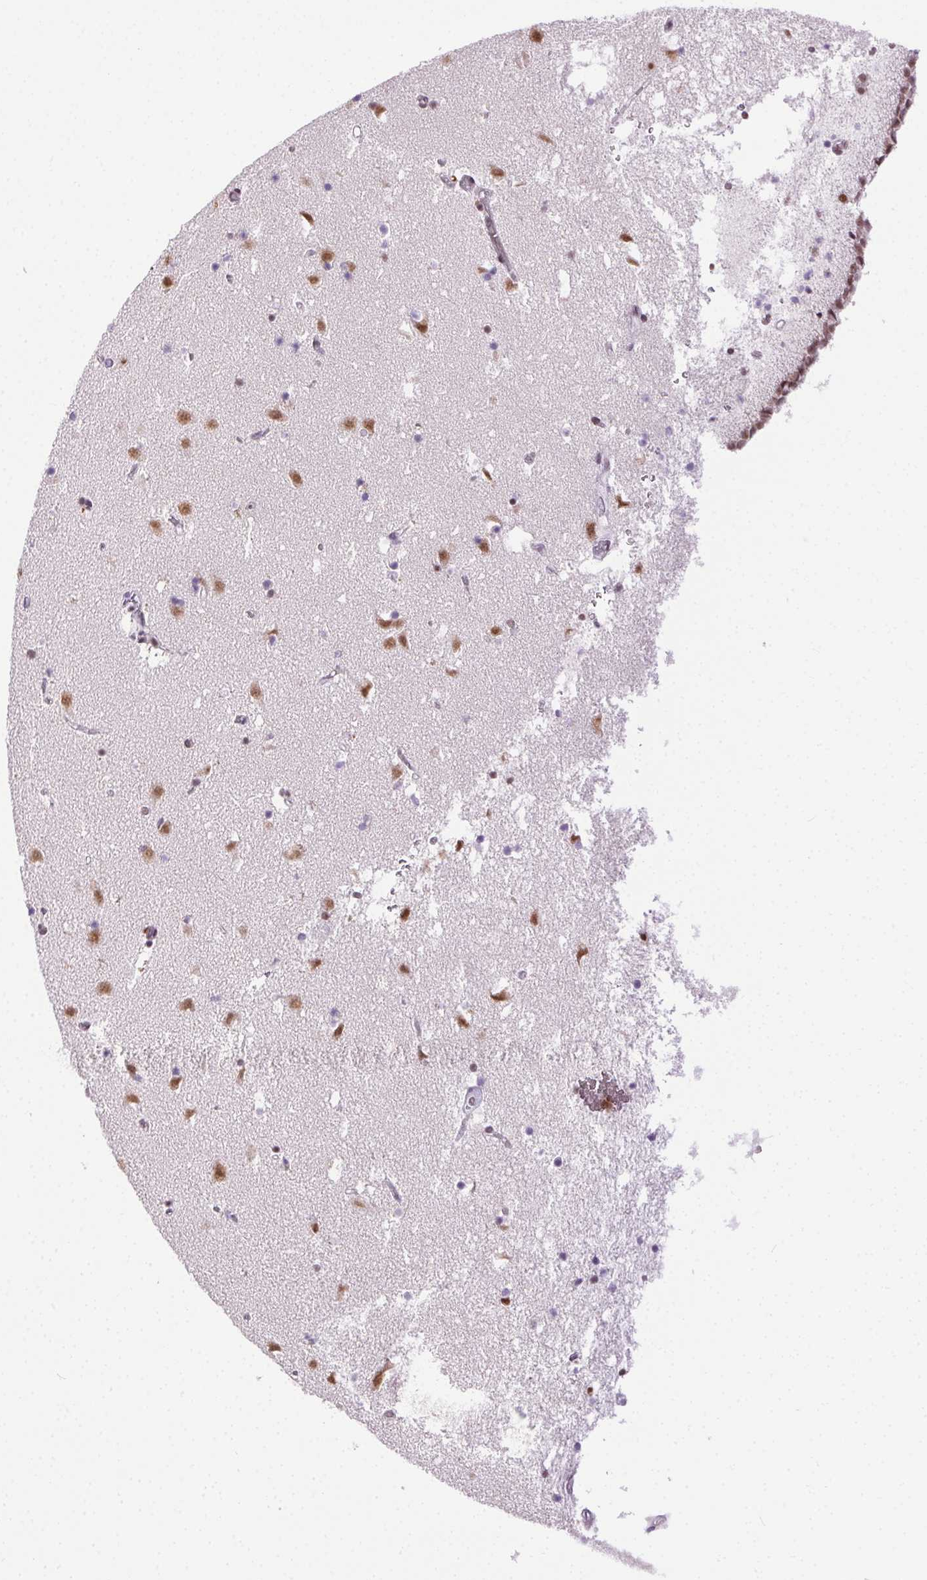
{"staining": {"intensity": "moderate", "quantity": ">75%", "location": "nuclear"}, "tissue": "caudate", "cell_type": "Glial cells", "image_type": "normal", "snomed": [{"axis": "morphology", "description": "Normal tissue, NOS"}, {"axis": "topography", "description": "Lateral ventricle wall"}], "caption": "Immunohistochemistry (IHC) histopathology image of normal caudate: caudate stained using immunohistochemistry (IHC) reveals medium levels of moderate protein expression localized specifically in the nuclear of glial cells, appearing as a nuclear brown color.", "gene": "TRA2B", "patient": {"sex": "female", "age": 42}}